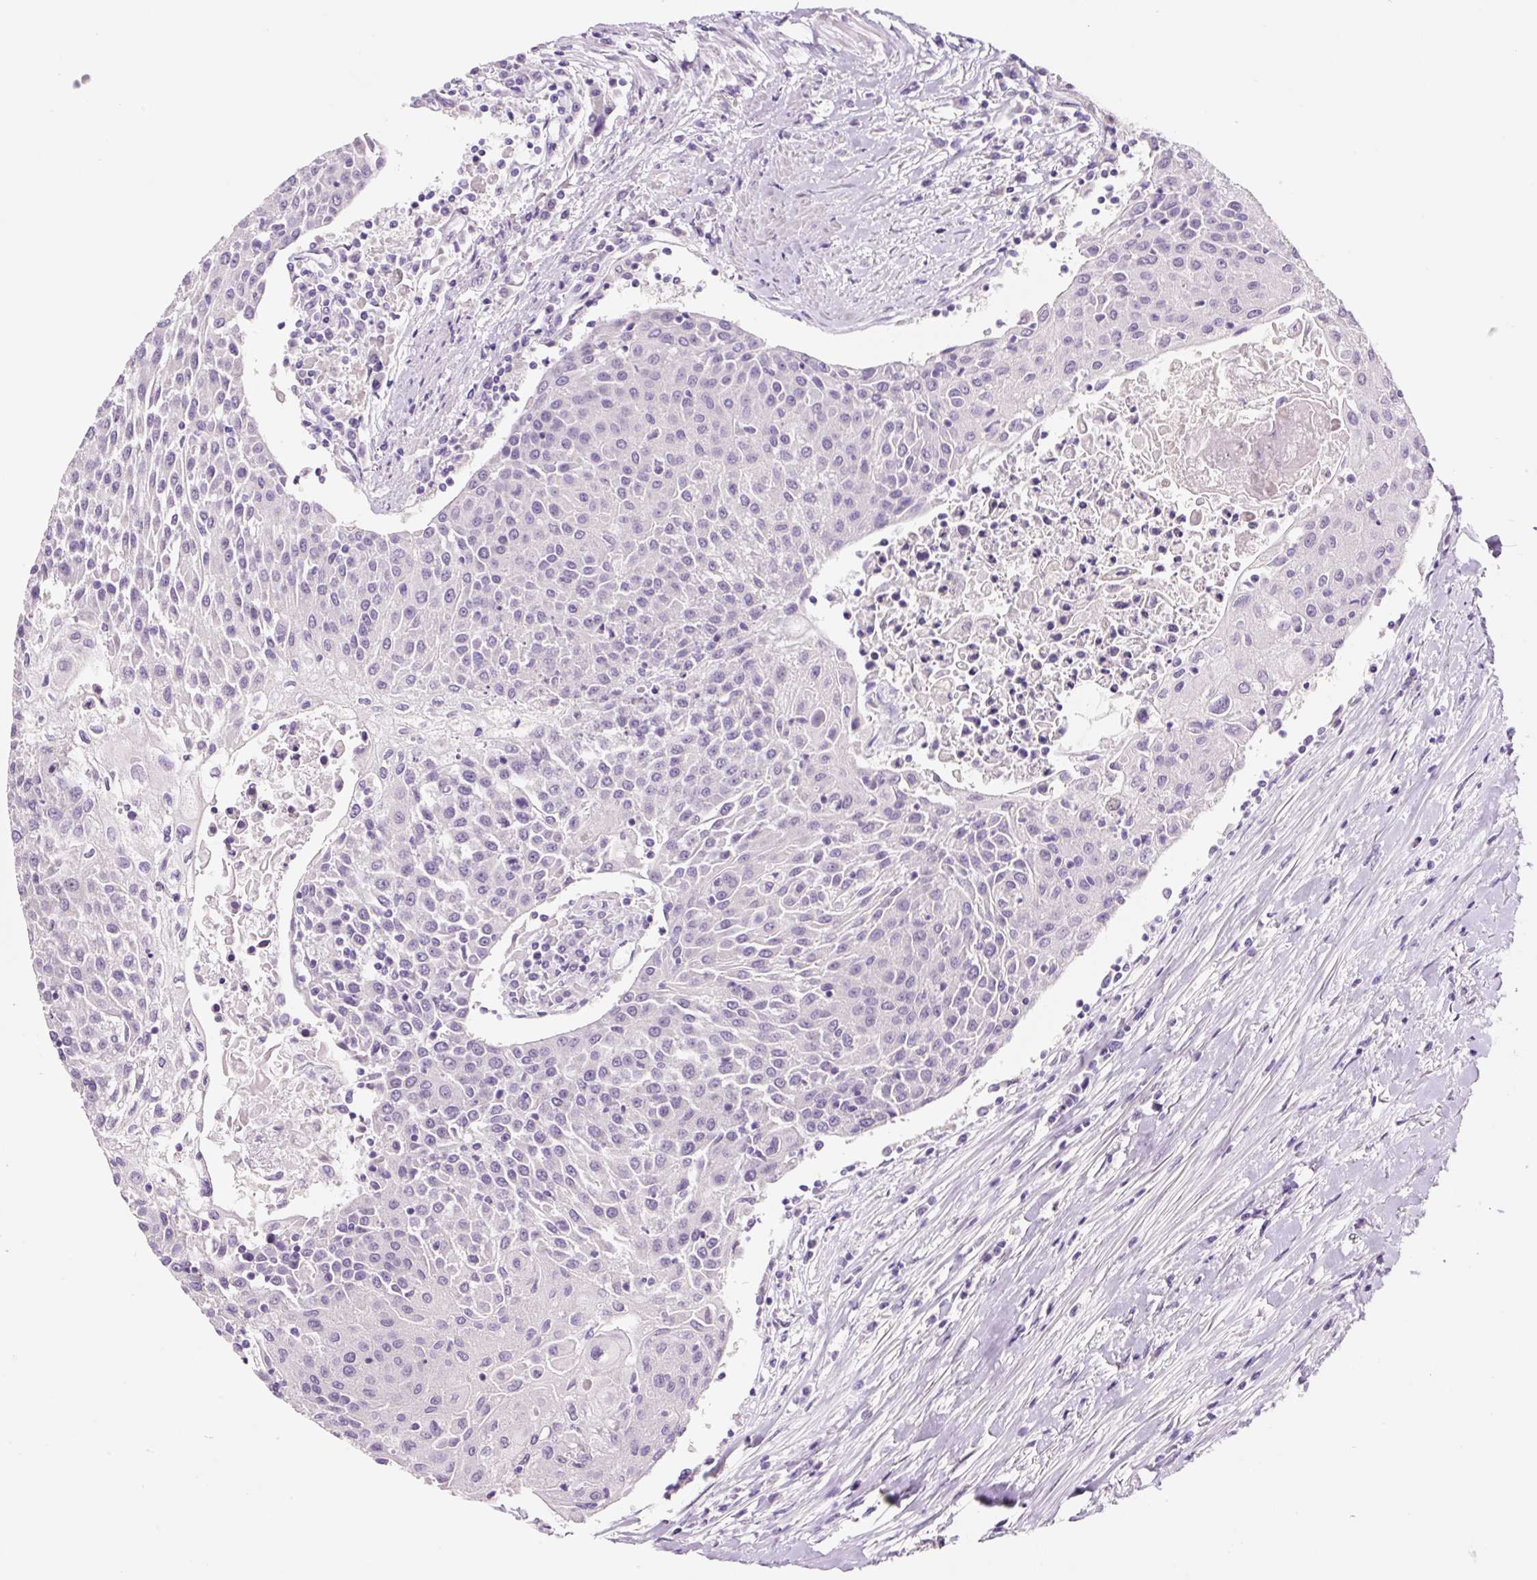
{"staining": {"intensity": "negative", "quantity": "none", "location": "none"}, "tissue": "urothelial cancer", "cell_type": "Tumor cells", "image_type": "cancer", "snomed": [{"axis": "morphology", "description": "Urothelial carcinoma, High grade"}, {"axis": "topography", "description": "Urinary bladder"}], "caption": "IHC micrograph of urothelial cancer stained for a protein (brown), which shows no positivity in tumor cells.", "gene": "SYP", "patient": {"sex": "female", "age": 85}}